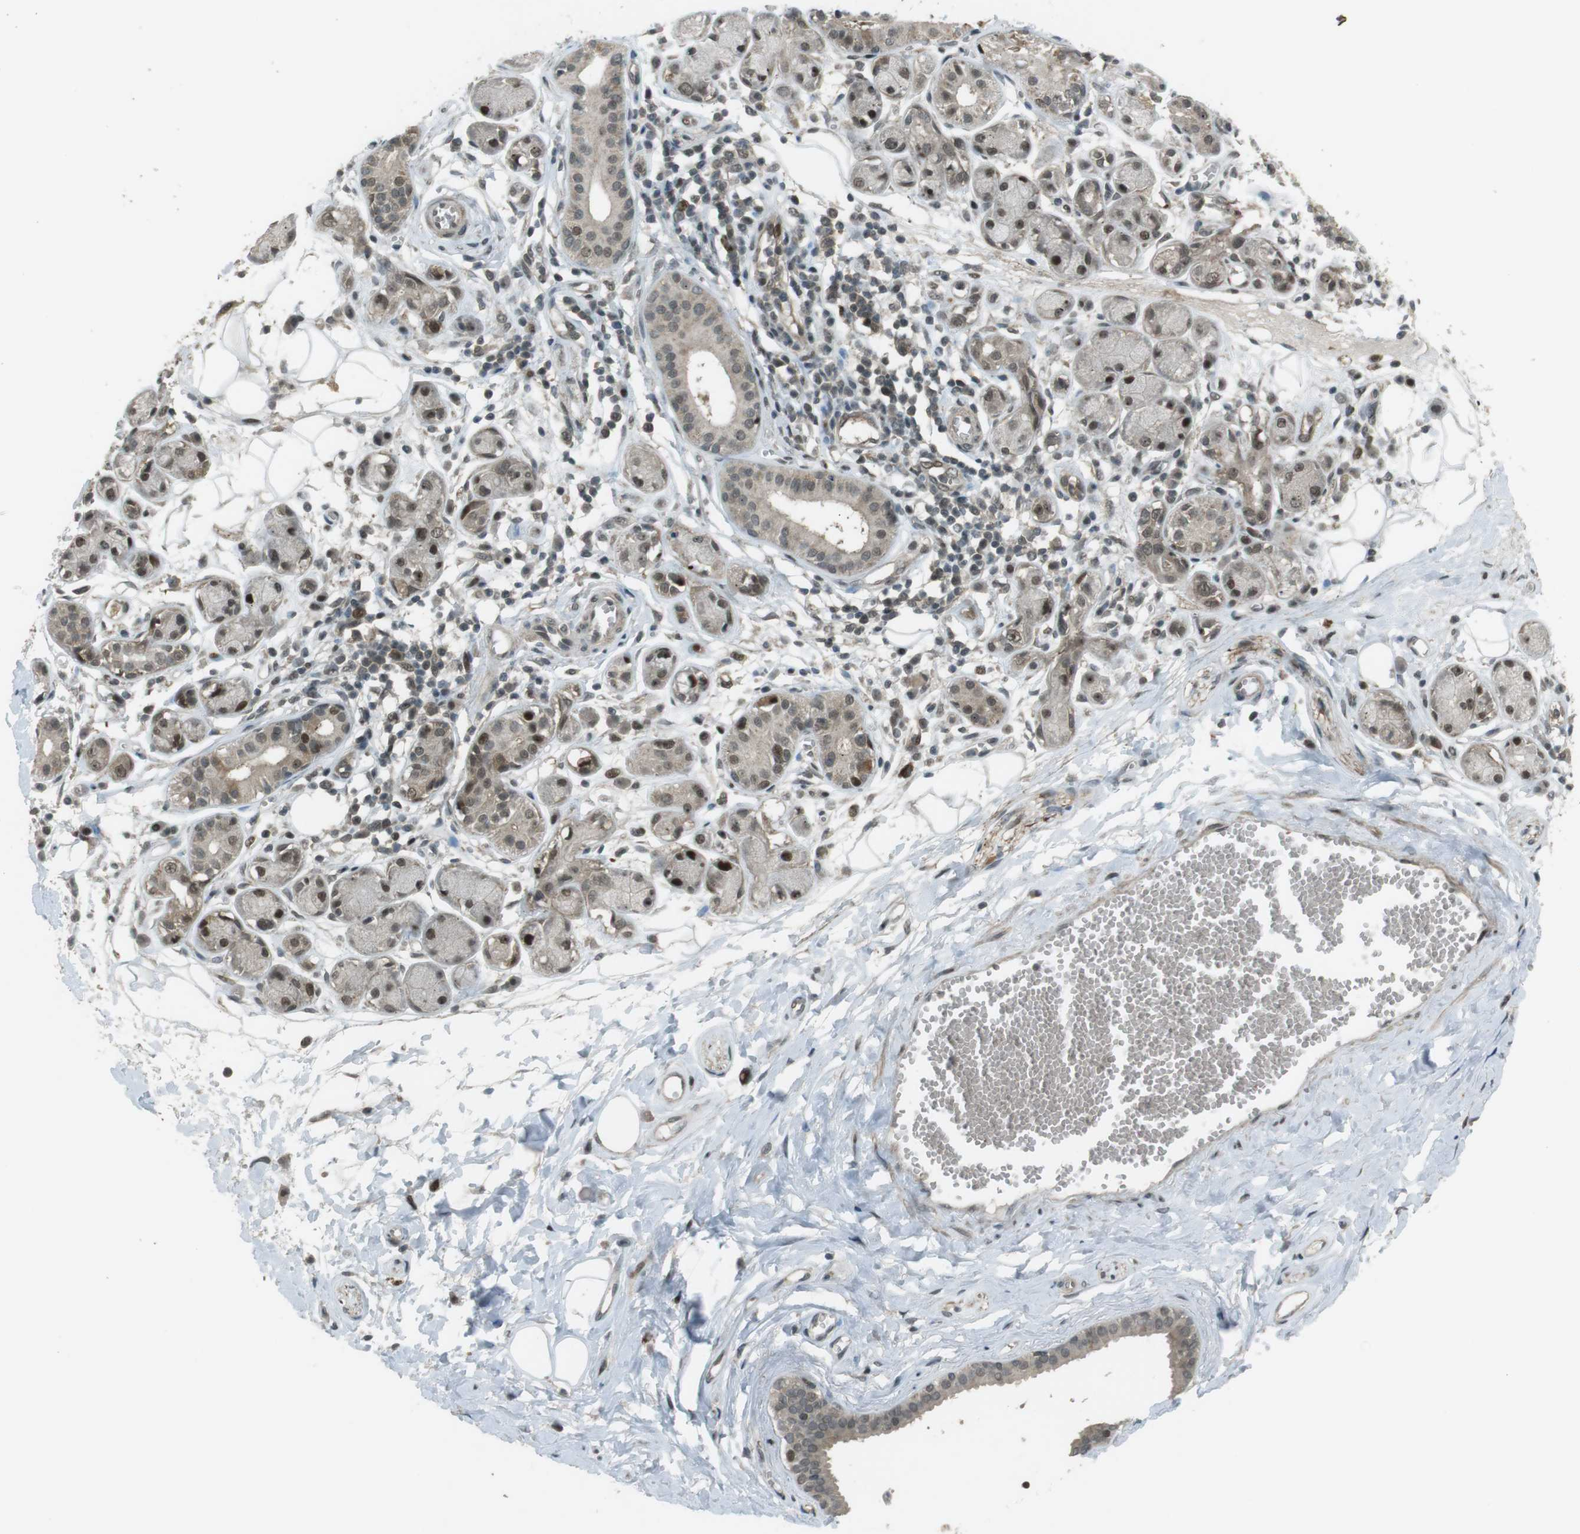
{"staining": {"intensity": "moderate", "quantity": ">75%", "location": "cytoplasmic/membranous,nuclear"}, "tissue": "adipose tissue", "cell_type": "Adipocytes", "image_type": "normal", "snomed": [{"axis": "morphology", "description": "Normal tissue, NOS"}, {"axis": "morphology", "description": "Inflammation, NOS"}, {"axis": "topography", "description": "Salivary gland"}, {"axis": "topography", "description": "Peripheral nerve tissue"}], "caption": "Adipose tissue stained for a protein (brown) shows moderate cytoplasmic/membranous,nuclear positive staining in about >75% of adipocytes.", "gene": "SLITRK5", "patient": {"sex": "female", "age": 75}}